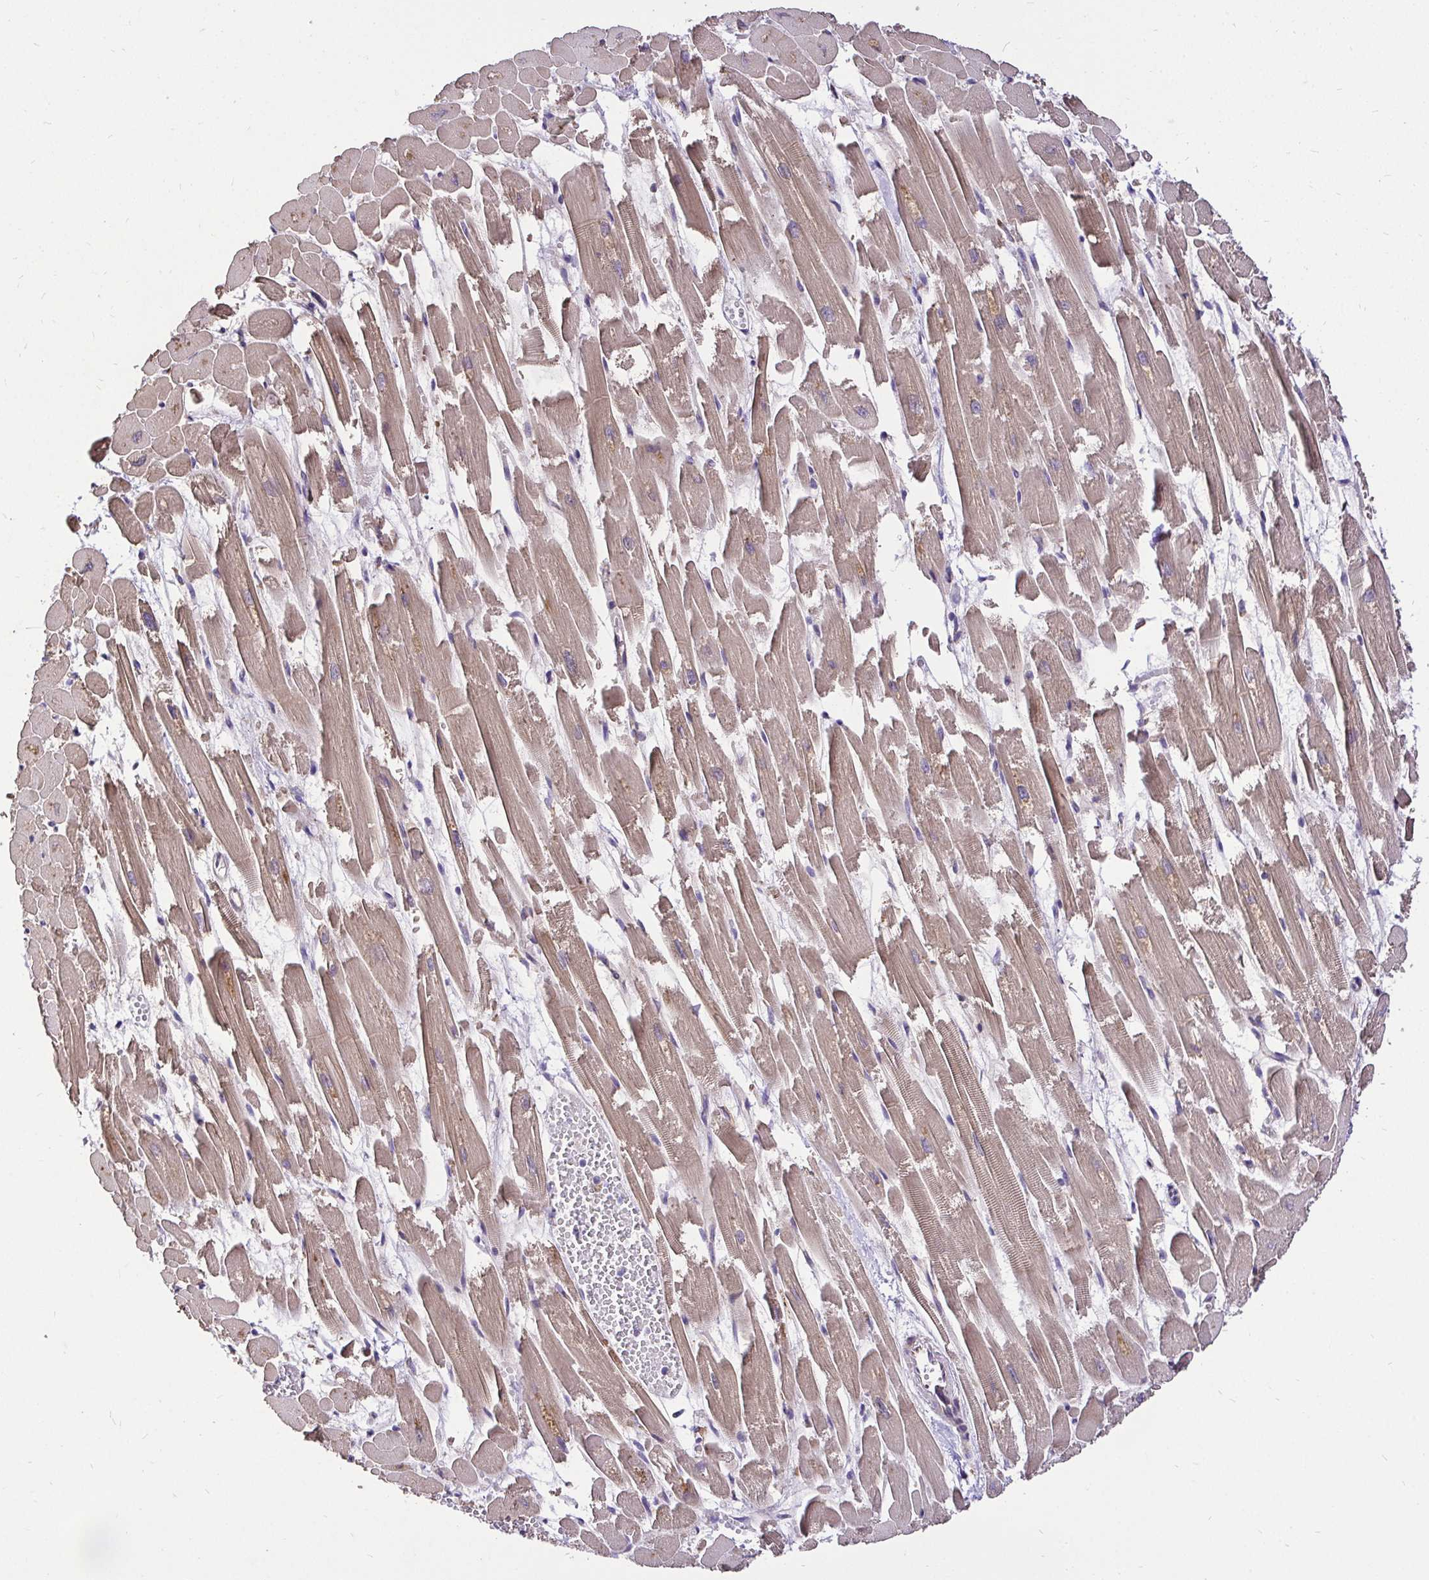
{"staining": {"intensity": "moderate", "quantity": ">75%", "location": "cytoplasmic/membranous"}, "tissue": "heart muscle", "cell_type": "Cardiomyocytes", "image_type": "normal", "snomed": [{"axis": "morphology", "description": "Normal tissue, NOS"}, {"axis": "topography", "description": "Heart"}], "caption": "This is an image of immunohistochemistry staining of benign heart muscle, which shows moderate staining in the cytoplasmic/membranous of cardiomyocytes.", "gene": "CCDC122", "patient": {"sex": "female", "age": 52}}